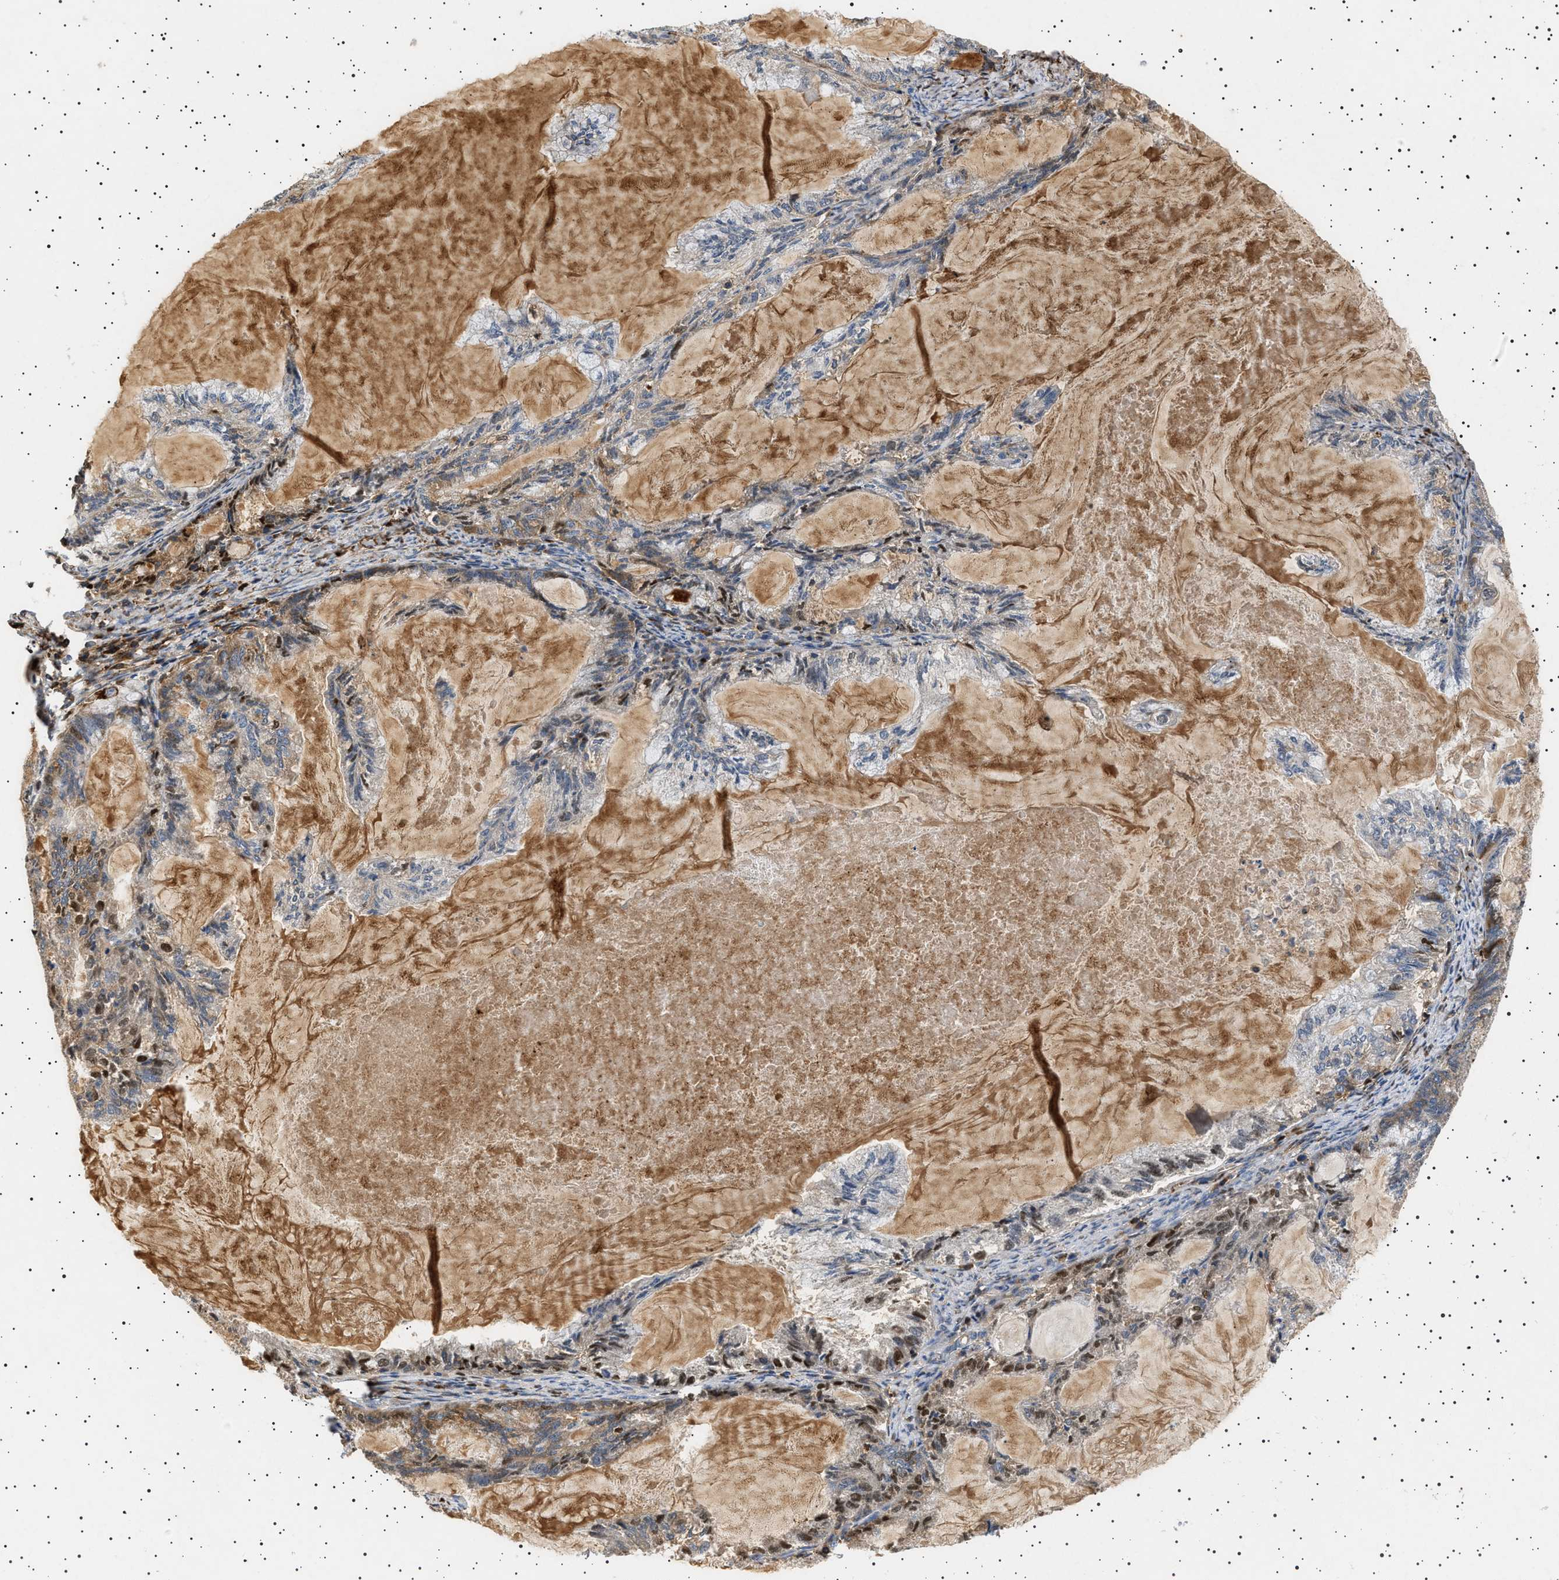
{"staining": {"intensity": "weak", "quantity": "<25%", "location": "cytoplasmic/membranous"}, "tissue": "endometrial cancer", "cell_type": "Tumor cells", "image_type": "cancer", "snomed": [{"axis": "morphology", "description": "Adenocarcinoma, NOS"}, {"axis": "topography", "description": "Endometrium"}], "caption": "Immunohistochemical staining of human endometrial cancer displays no significant expression in tumor cells.", "gene": "FICD", "patient": {"sex": "female", "age": 86}}